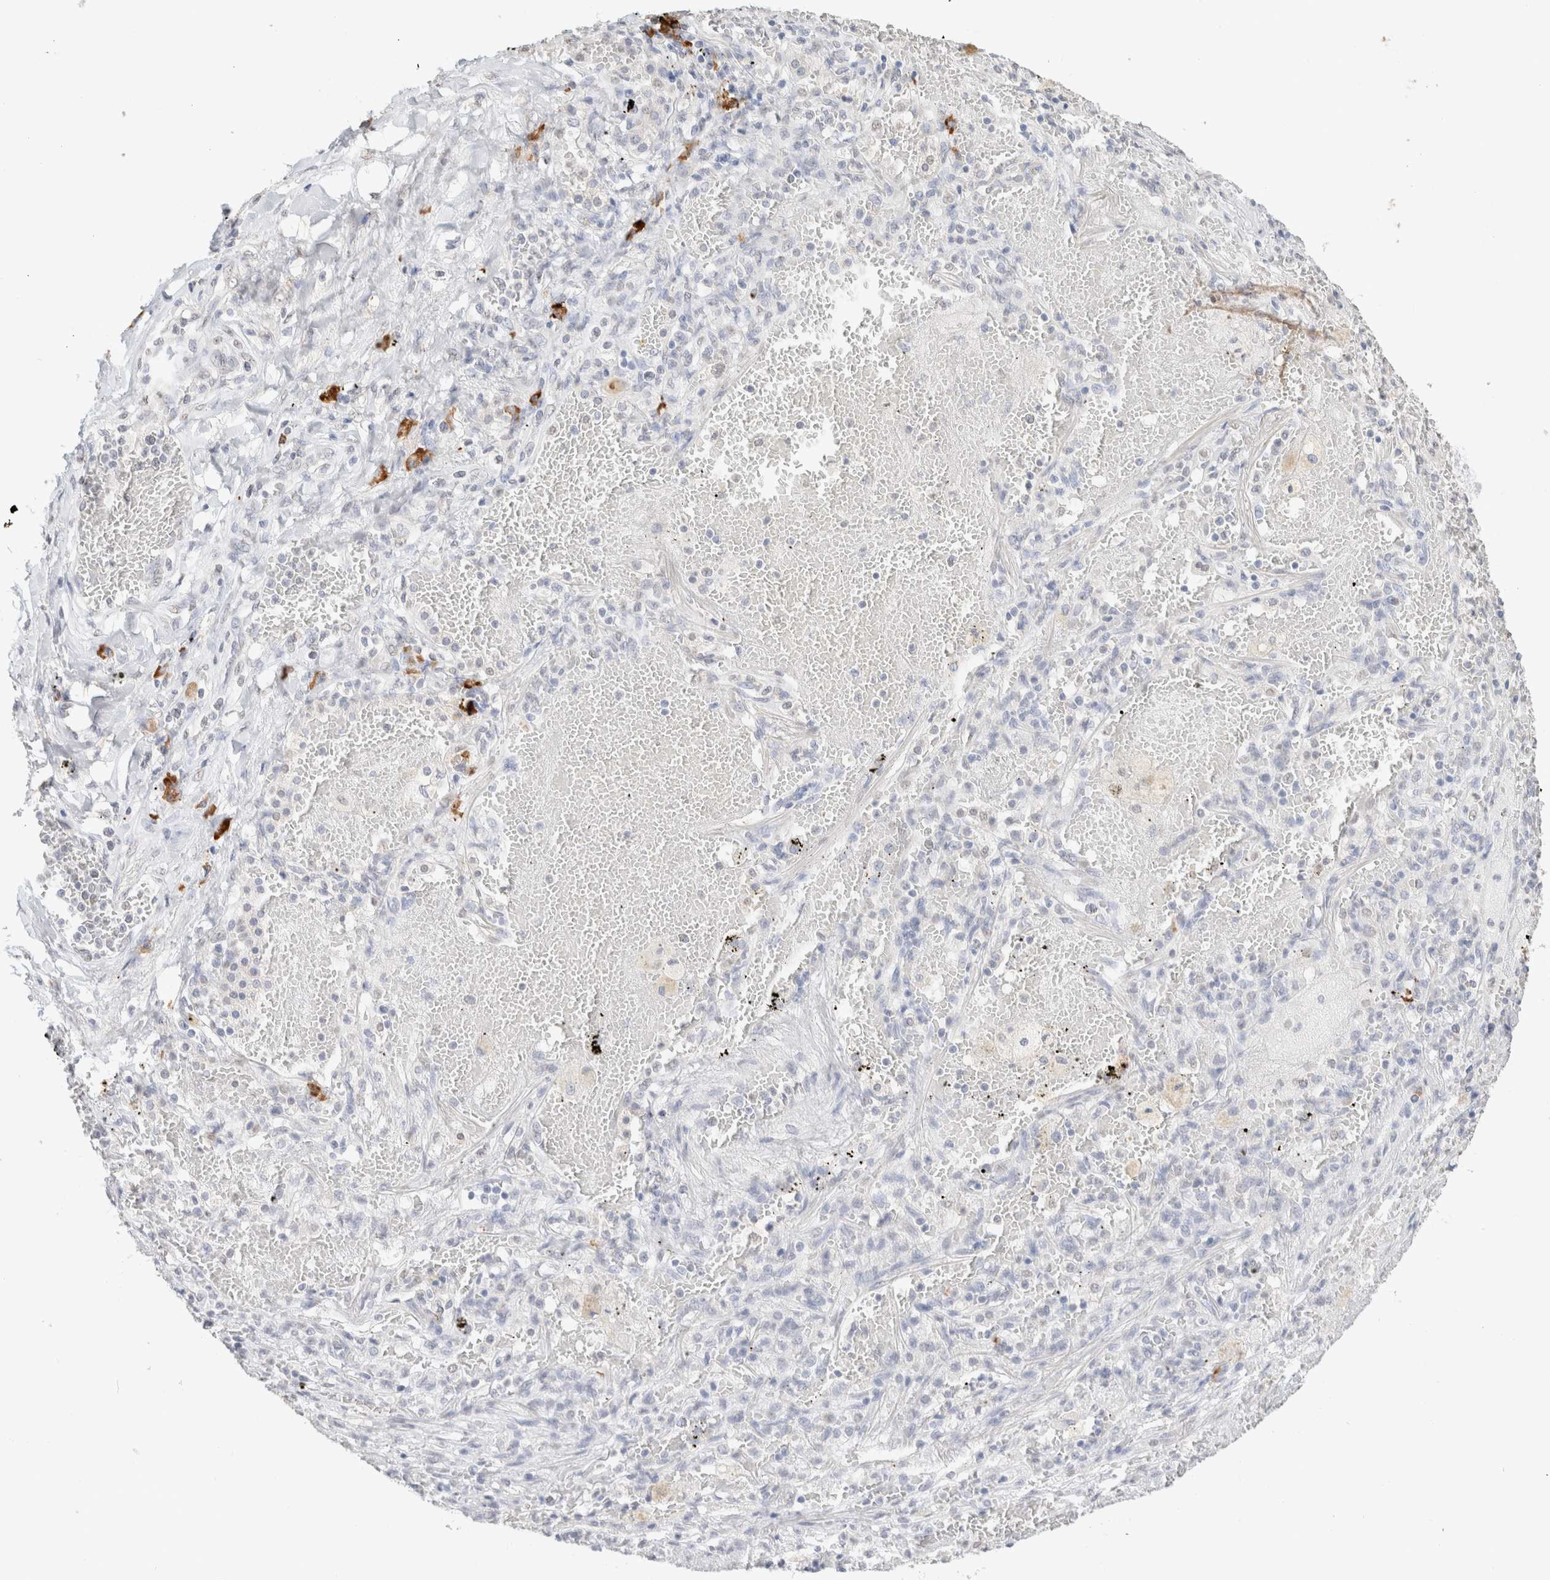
{"staining": {"intensity": "negative", "quantity": "none", "location": "none"}, "tissue": "lung cancer", "cell_type": "Tumor cells", "image_type": "cancer", "snomed": [{"axis": "morphology", "description": "Squamous cell carcinoma, NOS"}, {"axis": "topography", "description": "Lung"}], "caption": "This is an immunohistochemistry (IHC) micrograph of human lung cancer (squamous cell carcinoma). There is no positivity in tumor cells.", "gene": "CD80", "patient": {"sex": "male", "age": 61}}